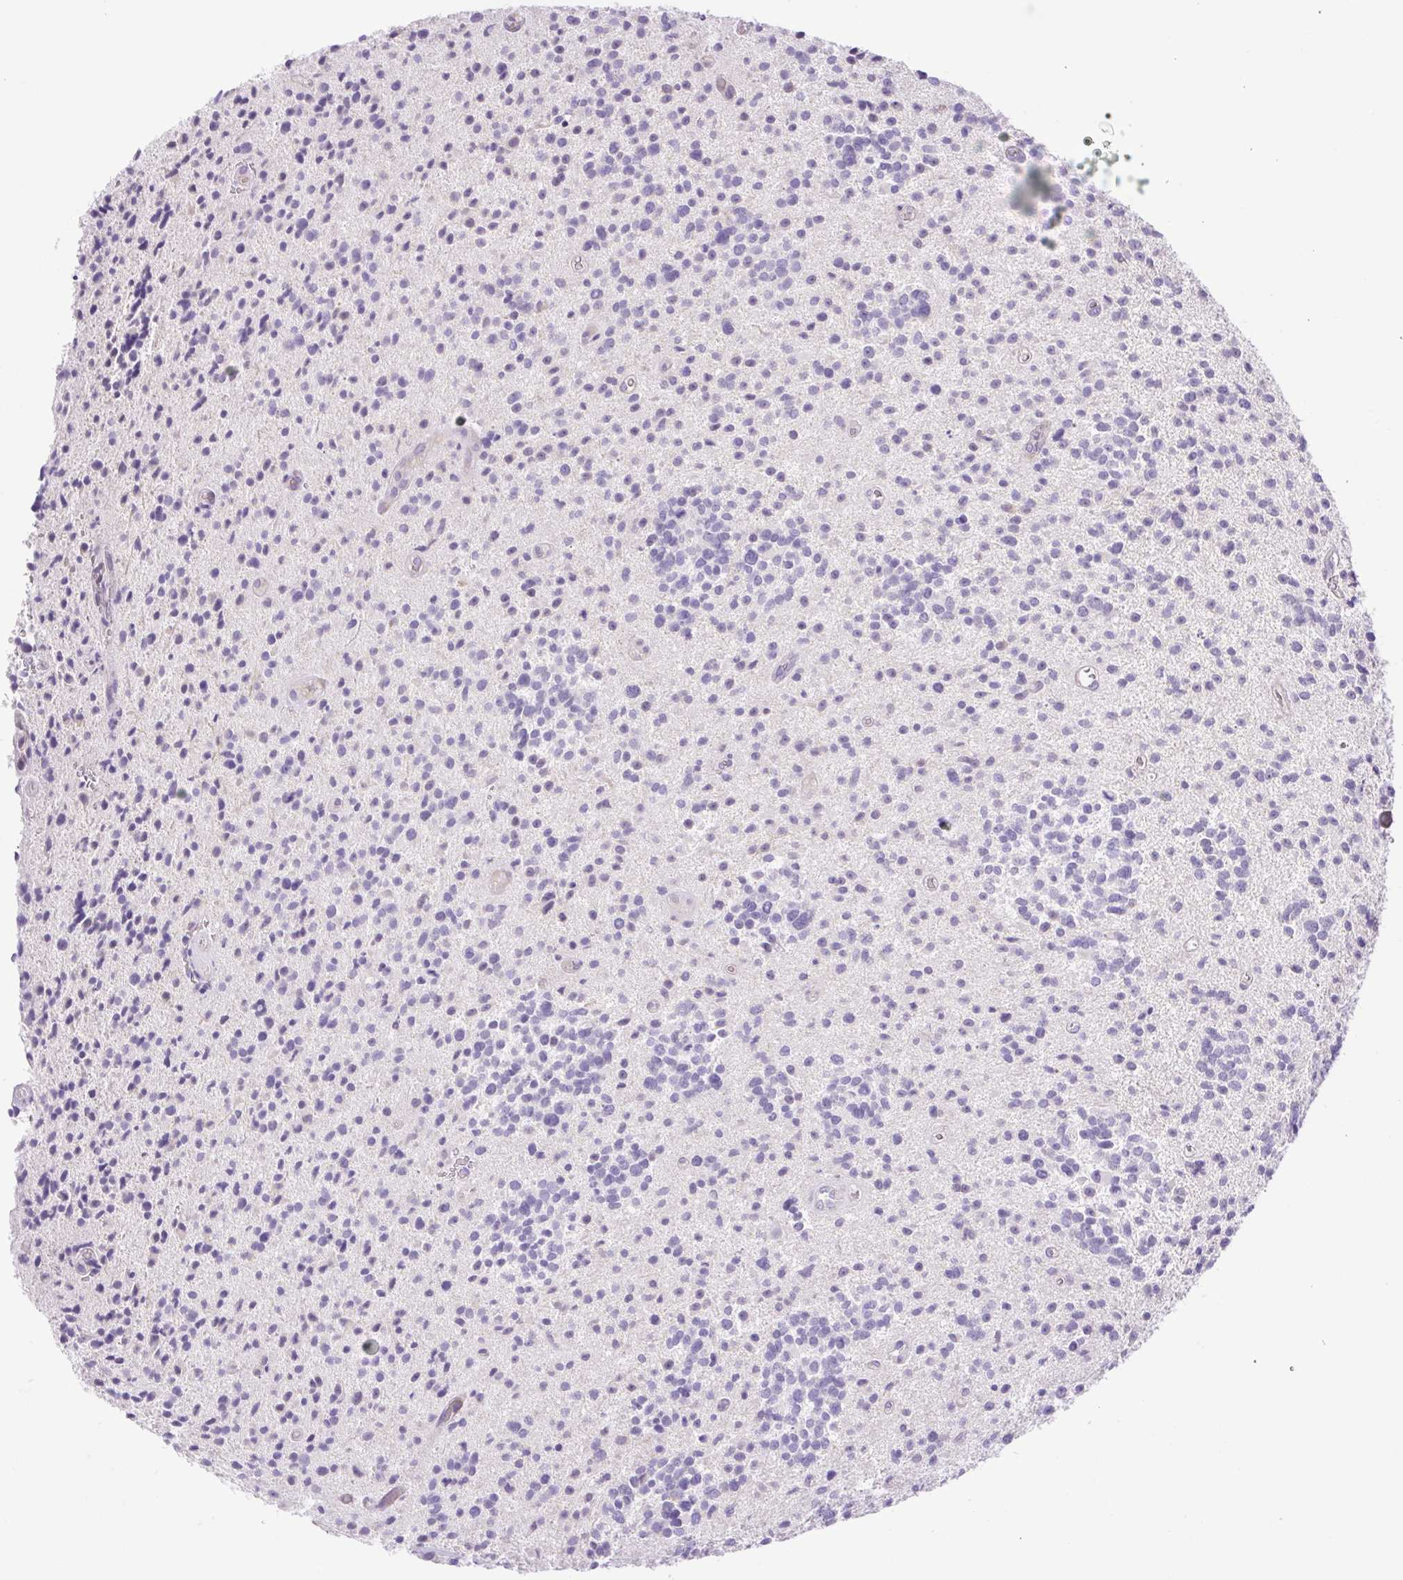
{"staining": {"intensity": "negative", "quantity": "none", "location": "none"}, "tissue": "glioma", "cell_type": "Tumor cells", "image_type": "cancer", "snomed": [{"axis": "morphology", "description": "Glioma, malignant, High grade"}, {"axis": "topography", "description": "Brain"}], "caption": "There is no significant expression in tumor cells of high-grade glioma (malignant).", "gene": "FAM177B", "patient": {"sex": "male", "age": 29}}